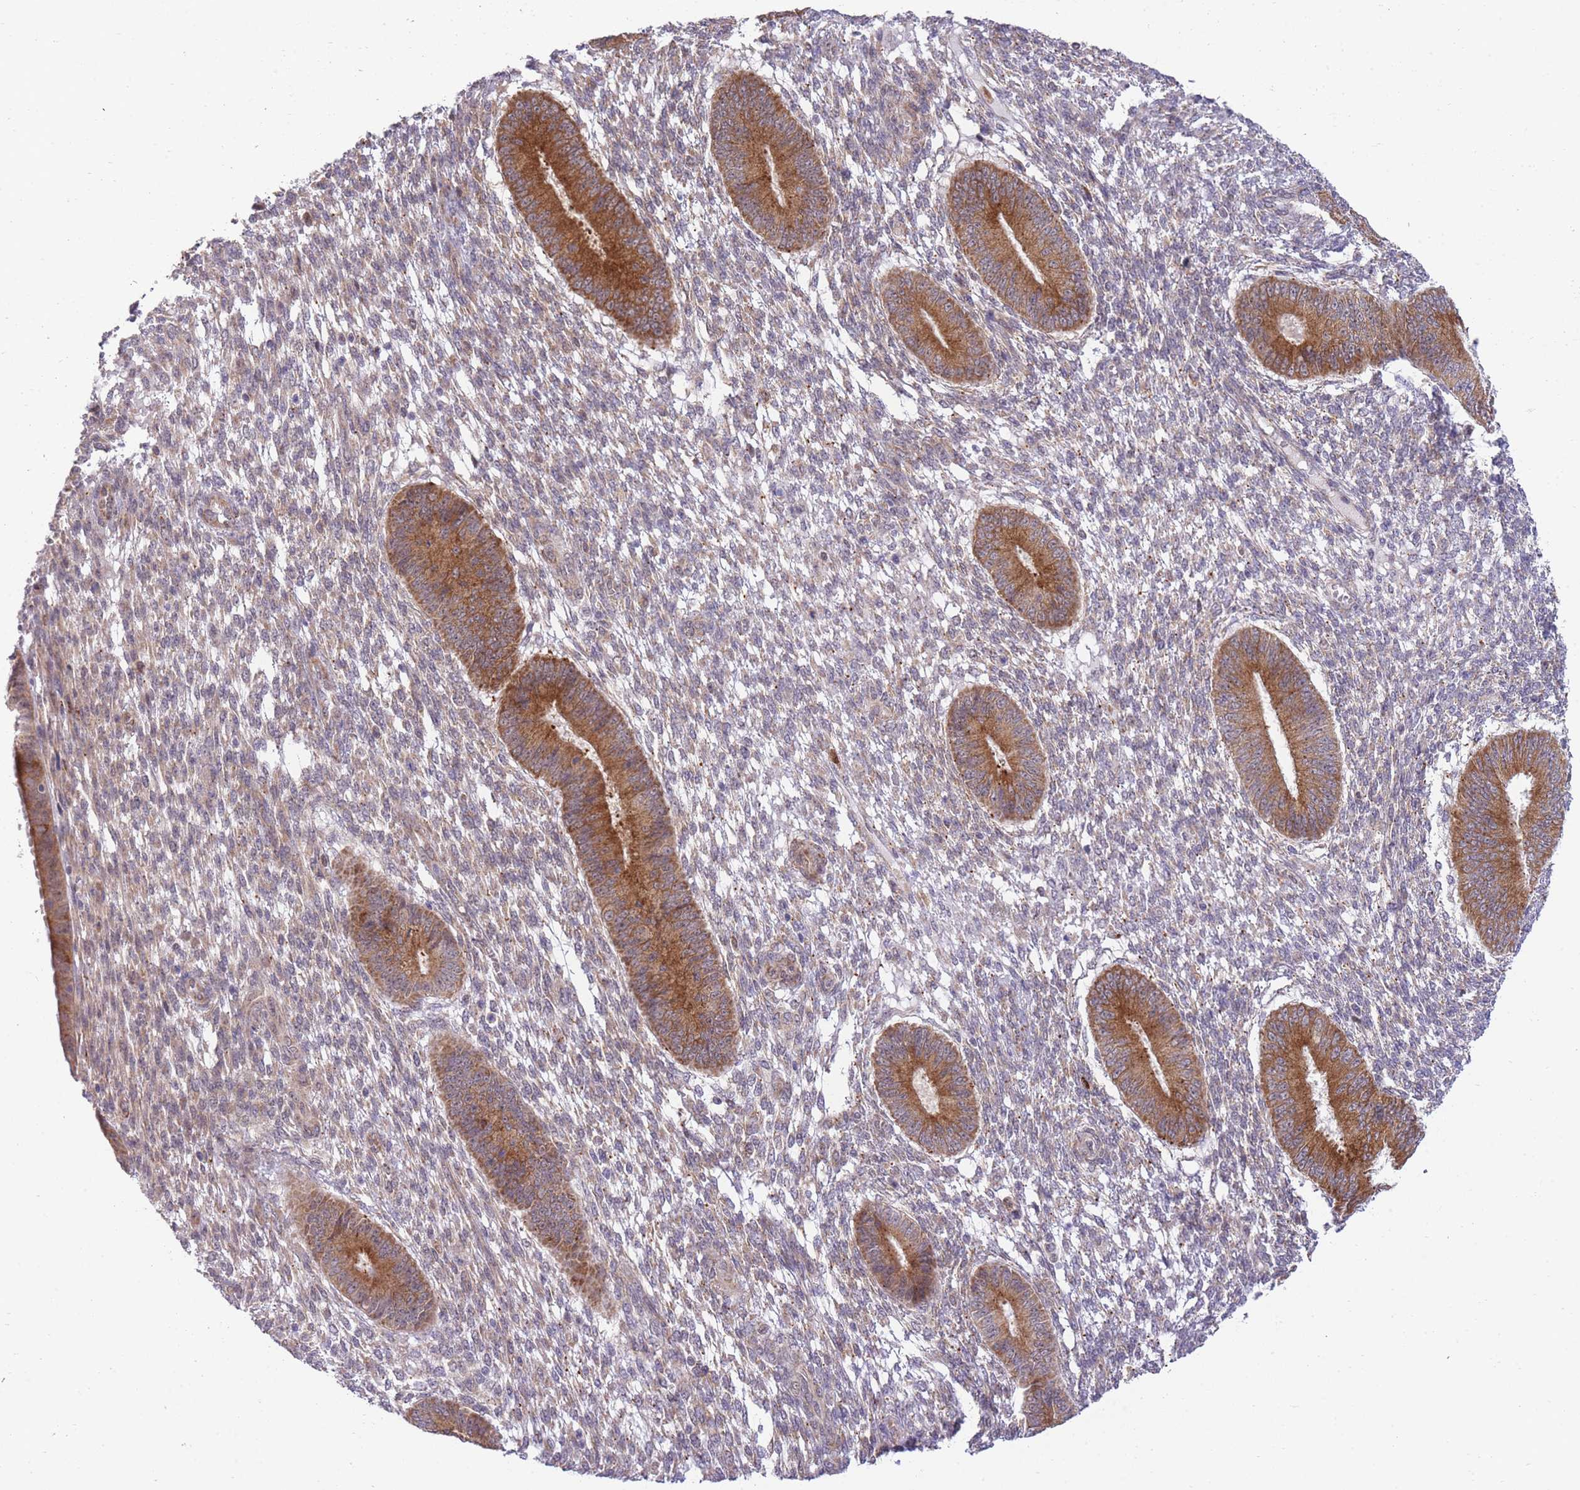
{"staining": {"intensity": "weak", "quantity": "25%-75%", "location": "cytoplasmic/membranous"}, "tissue": "endometrium", "cell_type": "Cells in endometrial stroma", "image_type": "normal", "snomed": [{"axis": "morphology", "description": "Normal tissue, NOS"}, {"axis": "topography", "description": "Endometrium"}], "caption": "A brown stain shows weak cytoplasmic/membranous staining of a protein in cells in endometrial stroma of benign human endometrium.", "gene": "EXOSC8", "patient": {"sex": "female", "age": 49}}